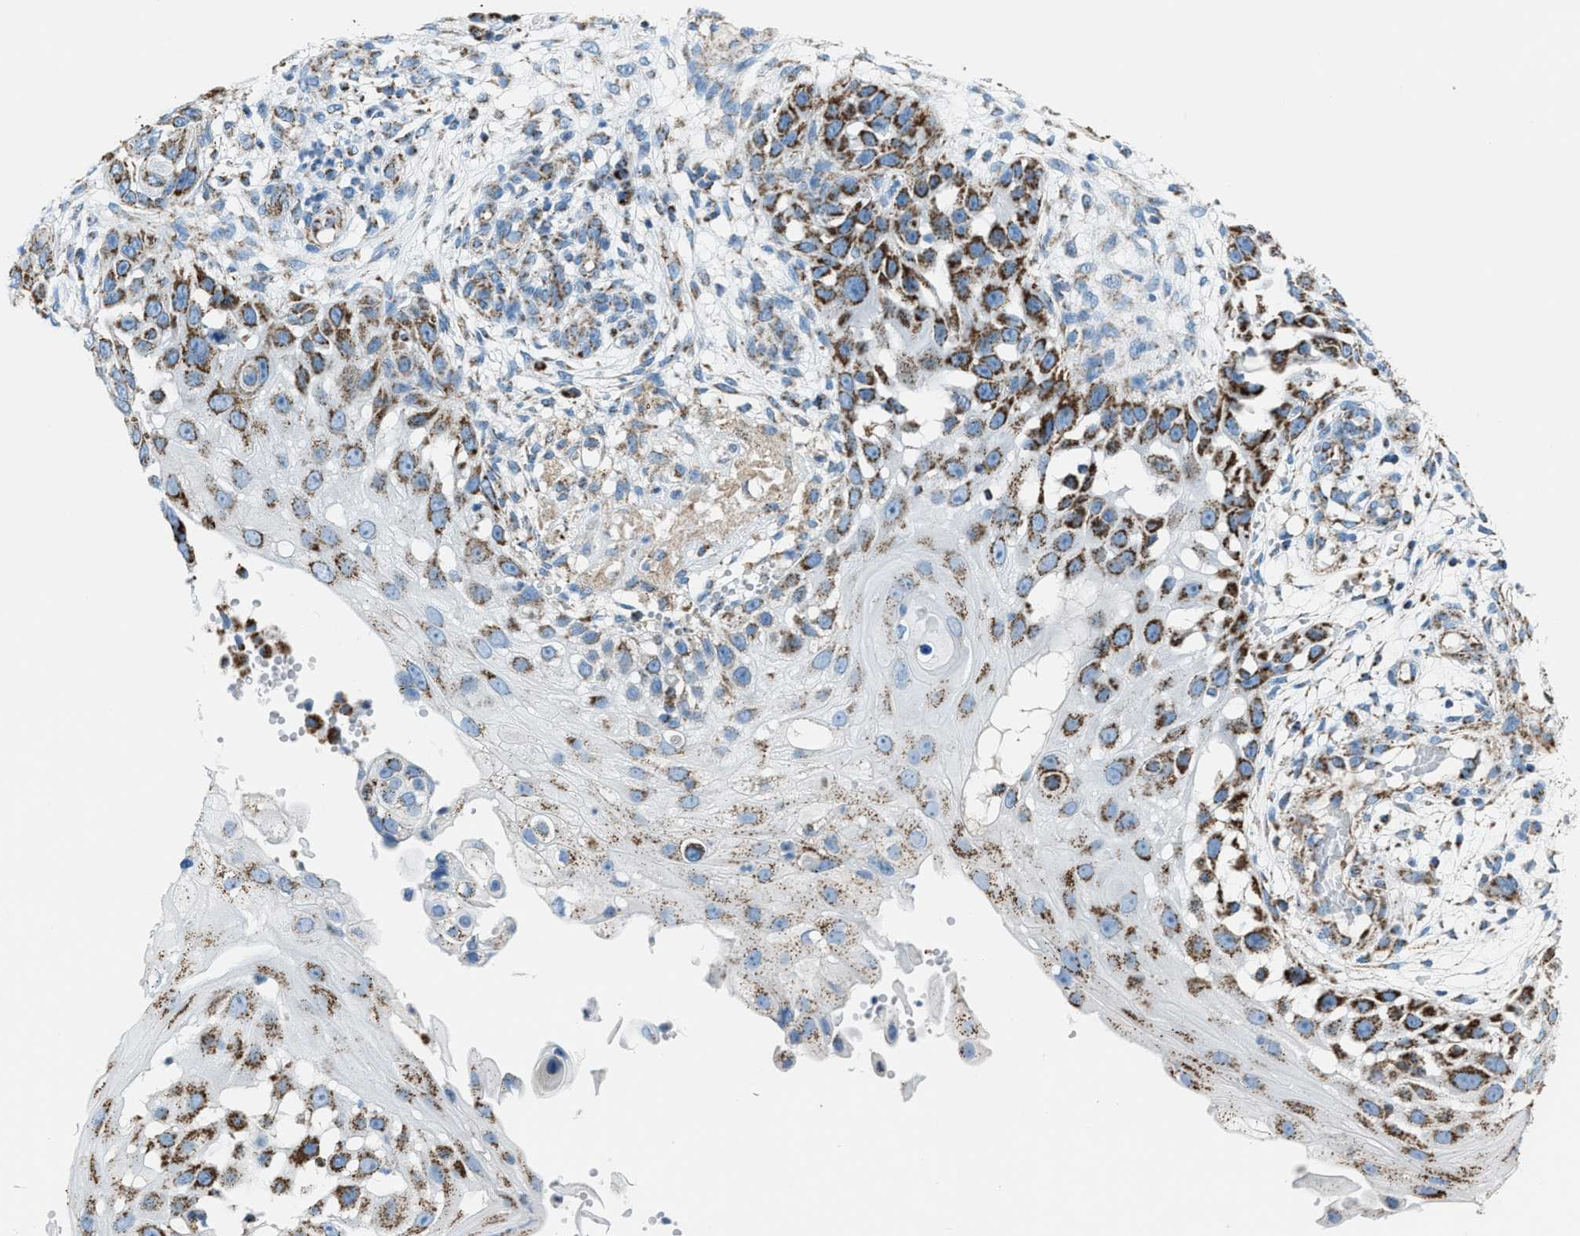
{"staining": {"intensity": "strong", "quantity": ">75%", "location": "cytoplasmic/membranous"}, "tissue": "skin cancer", "cell_type": "Tumor cells", "image_type": "cancer", "snomed": [{"axis": "morphology", "description": "Squamous cell carcinoma, NOS"}, {"axis": "topography", "description": "Skin"}], "caption": "Strong cytoplasmic/membranous protein expression is seen in about >75% of tumor cells in skin cancer.", "gene": "MDH2", "patient": {"sex": "female", "age": 44}}